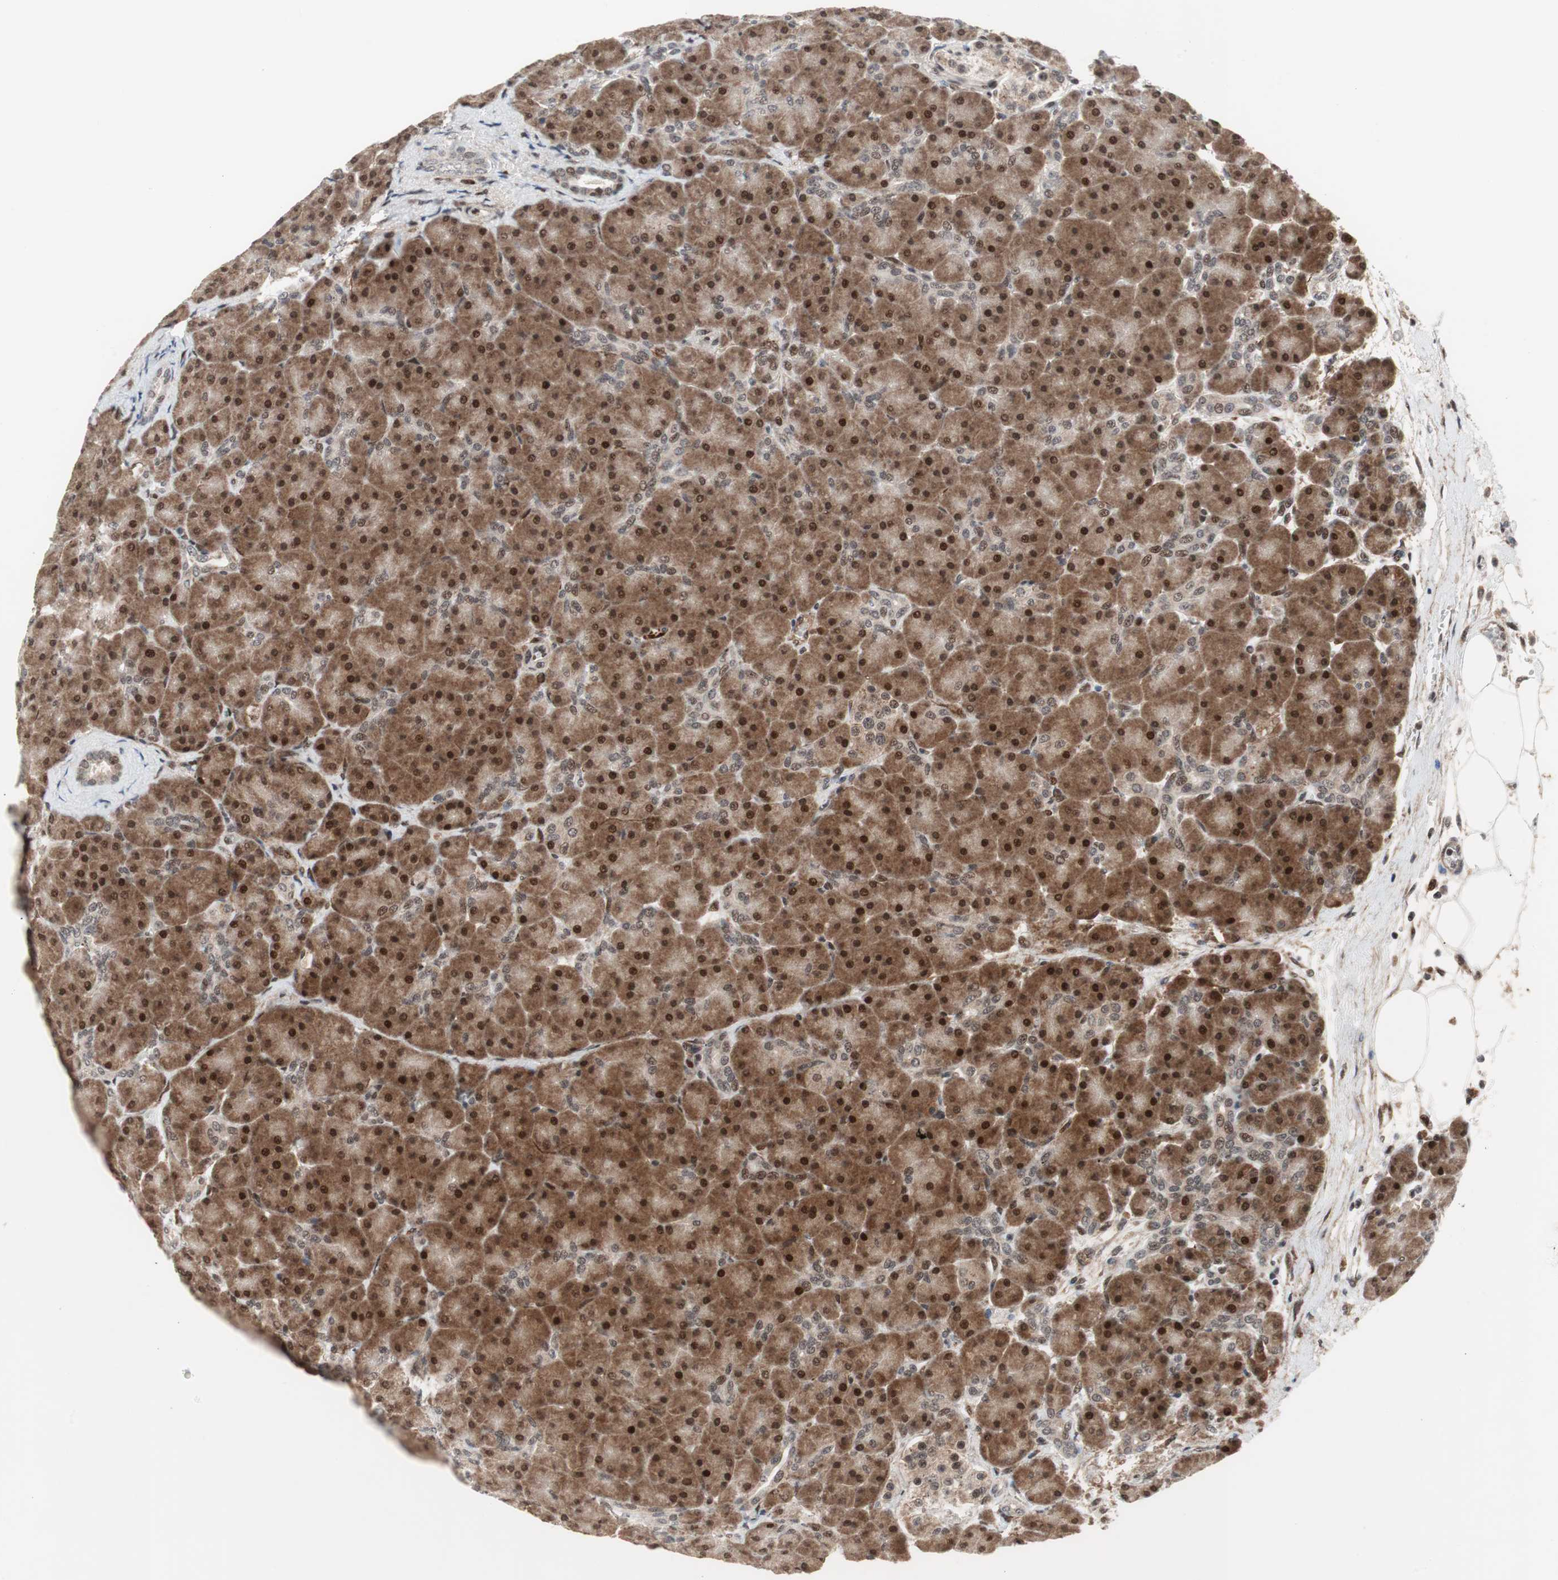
{"staining": {"intensity": "strong", "quantity": ">75%", "location": "cytoplasmic/membranous,nuclear"}, "tissue": "pancreas", "cell_type": "Exocrine glandular cells", "image_type": "normal", "snomed": [{"axis": "morphology", "description": "Normal tissue, NOS"}, {"axis": "topography", "description": "Pancreas"}], "caption": "IHC histopathology image of benign pancreas: pancreas stained using immunohistochemistry demonstrates high levels of strong protein expression localized specifically in the cytoplasmic/membranous,nuclear of exocrine glandular cells, appearing as a cytoplasmic/membranous,nuclear brown color.", "gene": "TCF12", "patient": {"sex": "male", "age": 66}}